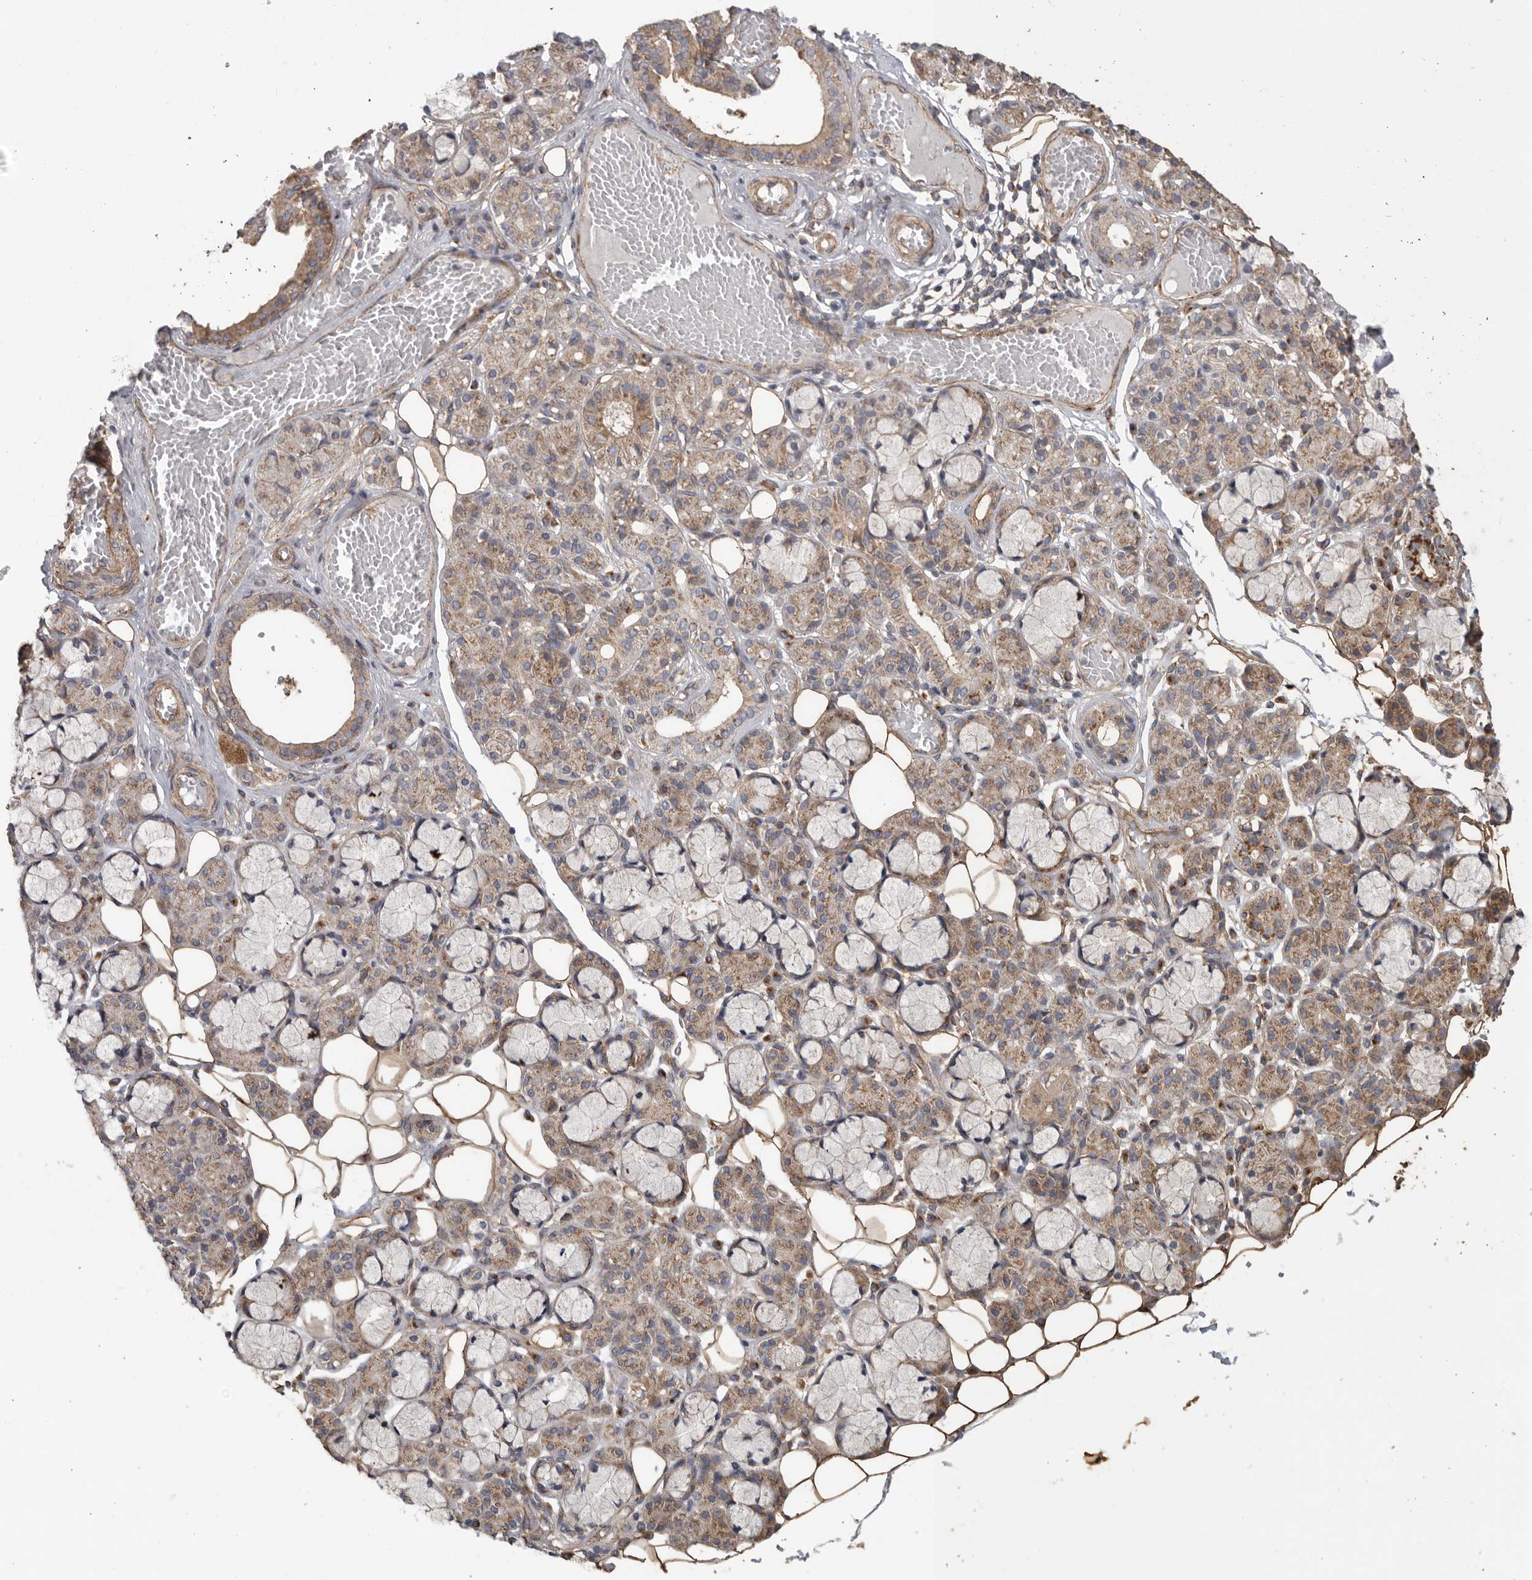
{"staining": {"intensity": "moderate", "quantity": "25%-75%", "location": "cytoplasmic/membranous"}, "tissue": "salivary gland", "cell_type": "Glandular cells", "image_type": "normal", "snomed": [{"axis": "morphology", "description": "Normal tissue, NOS"}, {"axis": "topography", "description": "Salivary gland"}], "caption": "Benign salivary gland displays moderate cytoplasmic/membranous staining in approximately 25%-75% of glandular cells, visualized by immunohistochemistry. The staining was performed using DAB (3,3'-diaminobenzidine) to visualize the protein expression in brown, while the nuclei were stained in blue with hematoxylin (Magnification: 20x).", "gene": "PODXL2", "patient": {"sex": "male", "age": 63}}